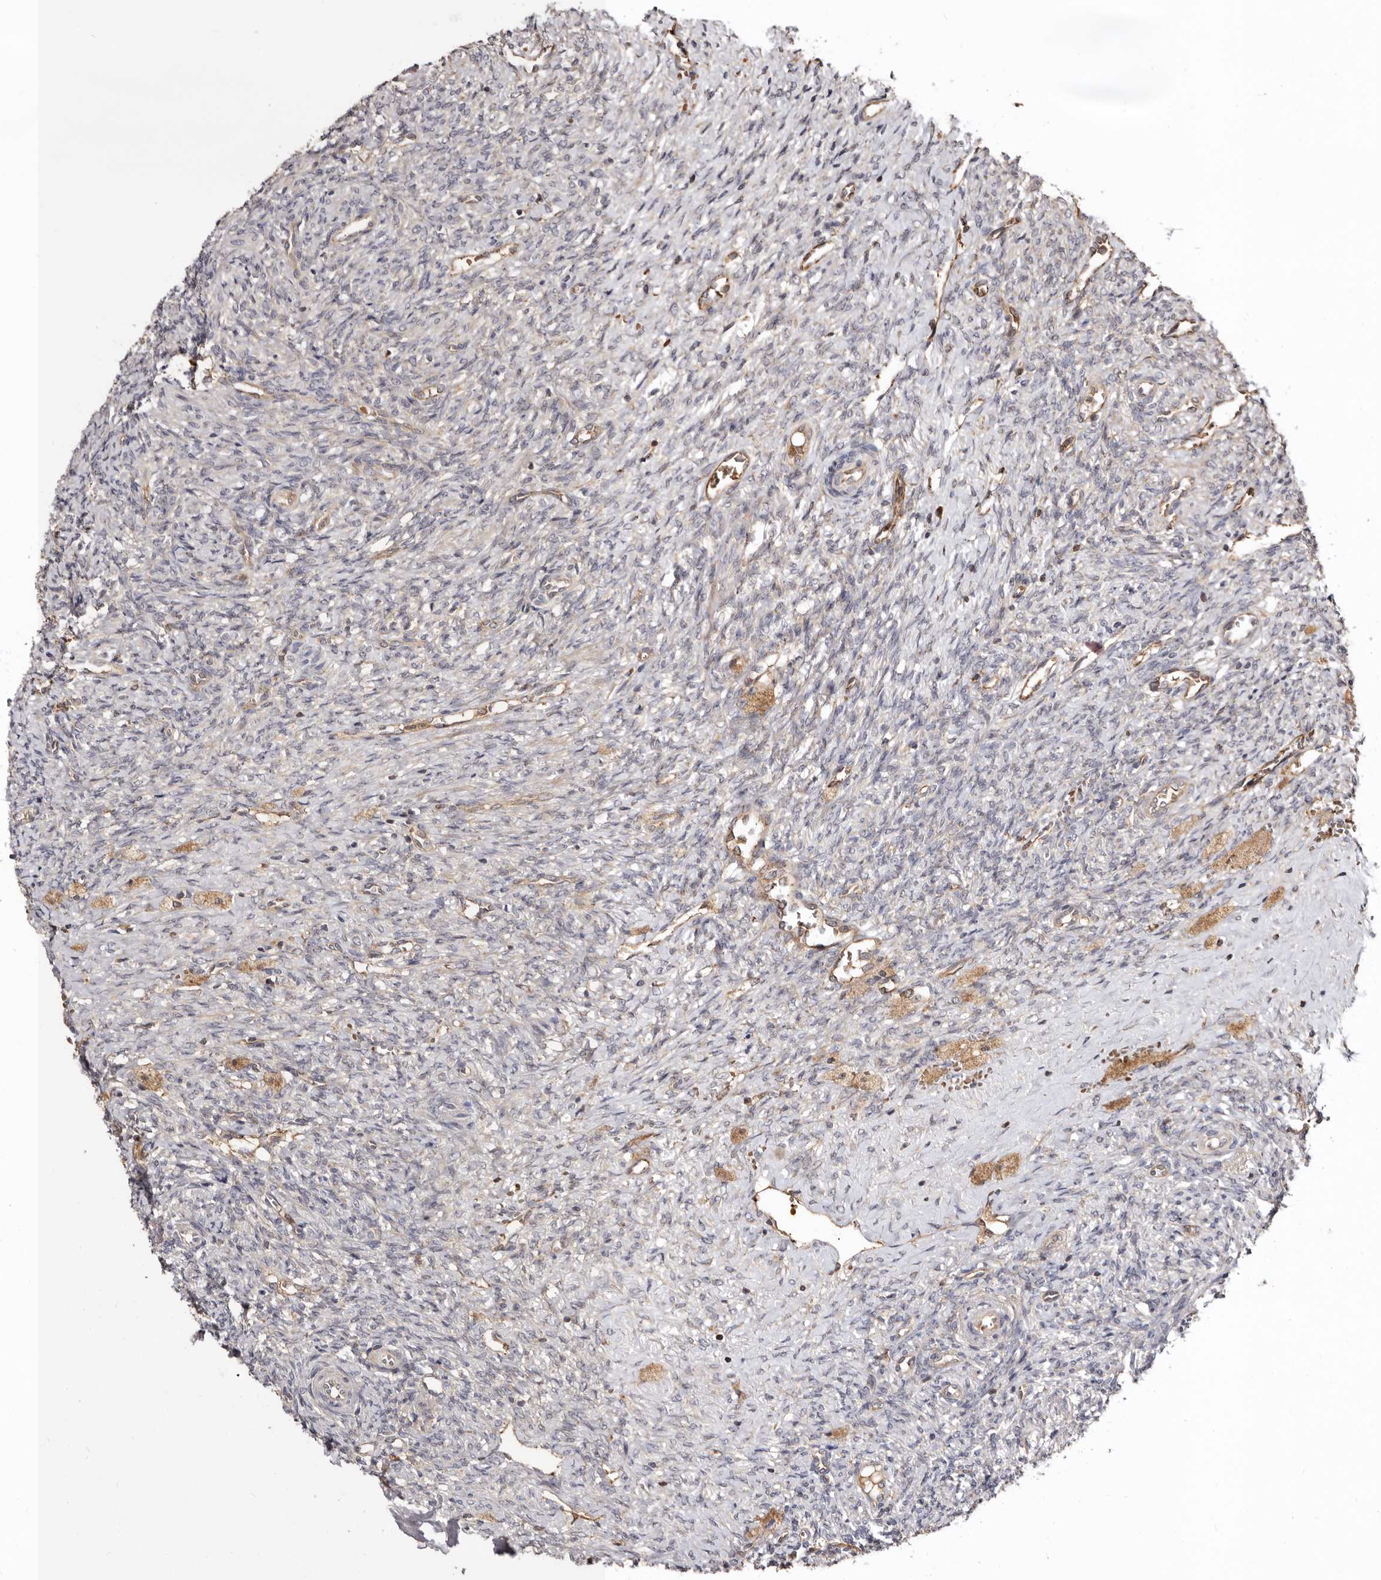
{"staining": {"intensity": "weak", "quantity": "<25%", "location": "cytoplasmic/membranous"}, "tissue": "ovary", "cell_type": "Follicle cells", "image_type": "normal", "snomed": [{"axis": "morphology", "description": "Normal tissue, NOS"}, {"axis": "topography", "description": "Ovary"}], "caption": "The image displays no significant positivity in follicle cells of ovary.", "gene": "BAX", "patient": {"sex": "female", "age": 41}}